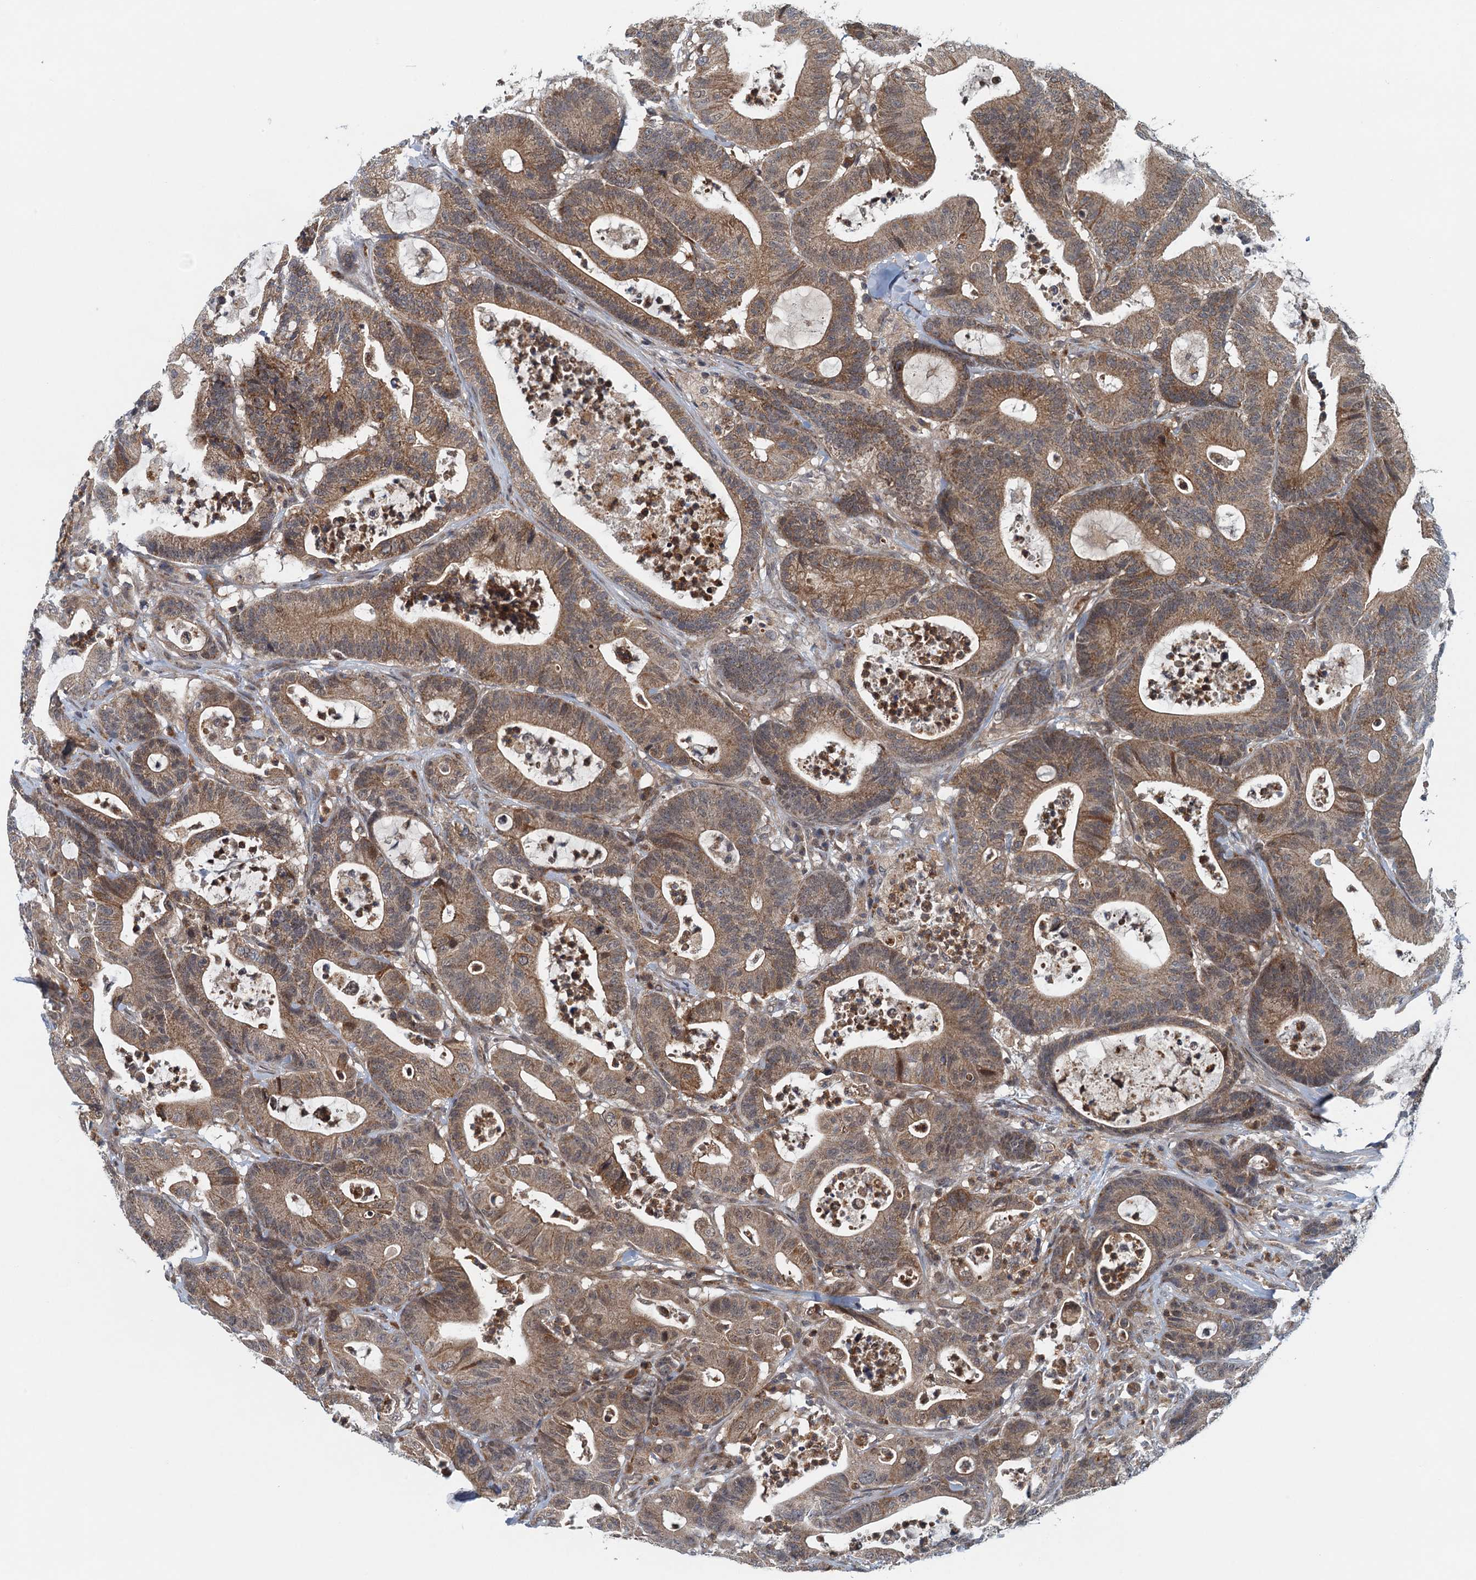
{"staining": {"intensity": "weak", "quantity": ">75%", "location": "cytoplasmic/membranous"}, "tissue": "colorectal cancer", "cell_type": "Tumor cells", "image_type": "cancer", "snomed": [{"axis": "morphology", "description": "Adenocarcinoma, NOS"}, {"axis": "topography", "description": "Colon"}], "caption": "Protein expression analysis of human adenocarcinoma (colorectal) reveals weak cytoplasmic/membranous positivity in about >75% of tumor cells. Nuclei are stained in blue.", "gene": "NLRP10", "patient": {"sex": "female", "age": 84}}